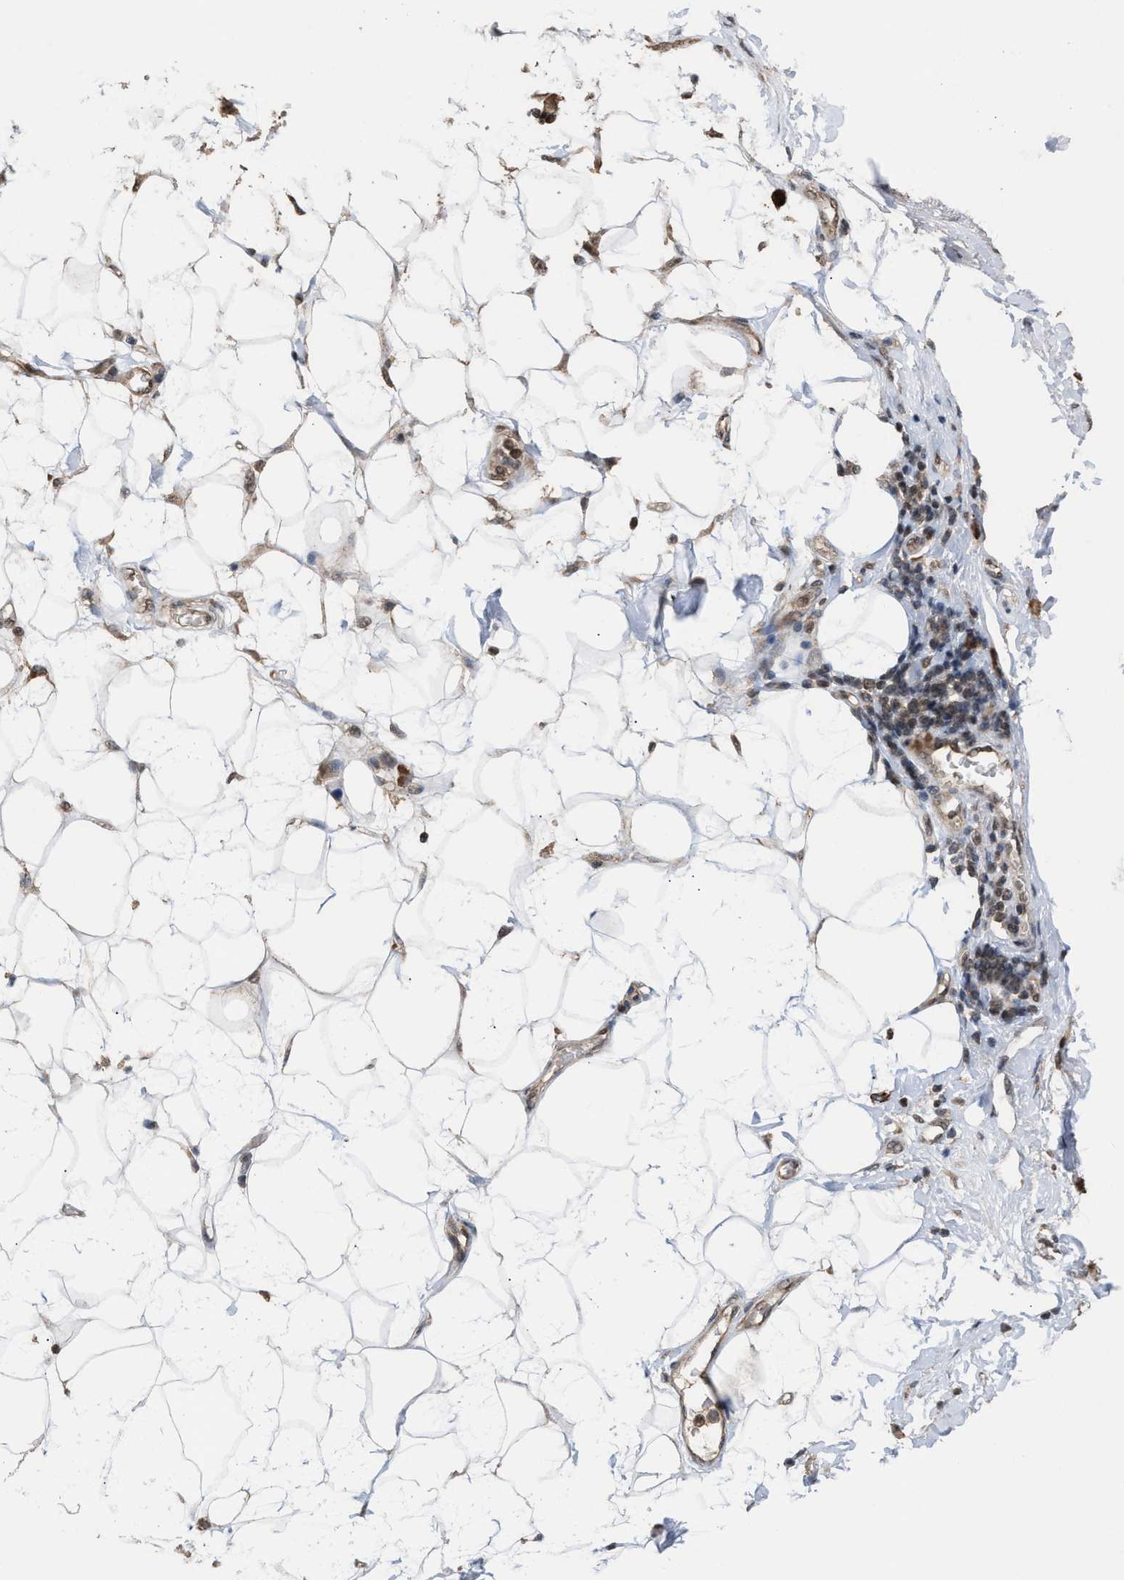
{"staining": {"intensity": "moderate", "quantity": ">75%", "location": "cytoplasmic/membranous,nuclear"}, "tissue": "adipose tissue", "cell_type": "Adipocytes", "image_type": "normal", "snomed": [{"axis": "morphology", "description": "Normal tissue, NOS"}, {"axis": "morphology", "description": "Adenocarcinoma, NOS"}, {"axis": "topography", "description": "Duodenum"}, {"axis": "topography", "description": "Peripheral nerve tissue"}], "caption": "High-power microscopy captured an IHC micrograph of unremarkable adipose tissue, revealing moderate cytoplasmic/membranous,nuclear positivity in about >75% of adipocytes. Immunohistochemistry stains the protein in brown and the nuclei are stained blue.", "gene": "C9orf78", "patient": {"sex": "female", "age": 60}}